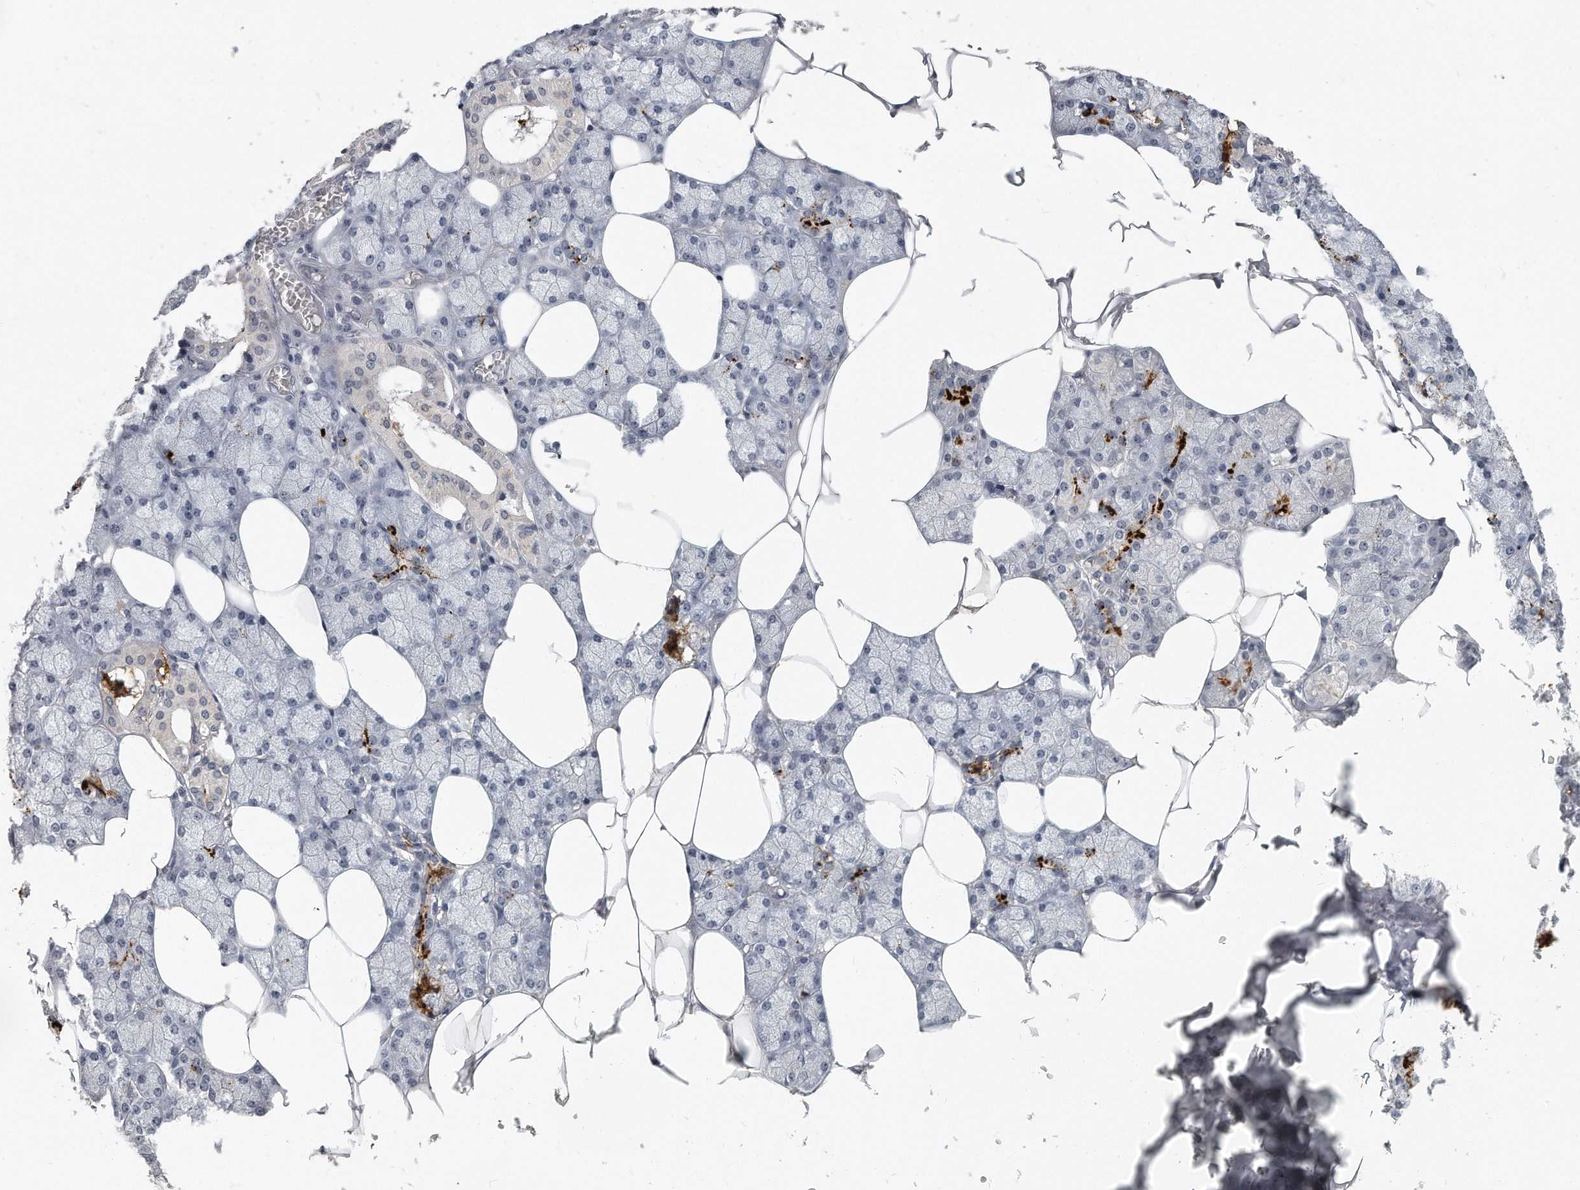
{"staining": {"intensity": "strong", "quantity": "<25%", "location": "cytoplasmic/membranous"}, "tissue": "salivary gland", "cell_type": "Glandular cells", "image_type": "normal", "snomed": [{"axis": "morphology", "description": "Normal tissue, NOS"}, {"axis": "topography", "description": "Salivary gland"}], "caption": "This is an image of IHC staining of normal salivary gland, which shows strong positivity in the cytoplasmic/membranous of glandular cells.", "gene": "TFCP2L1", "patient": {"sex": "male", "age": 62}}